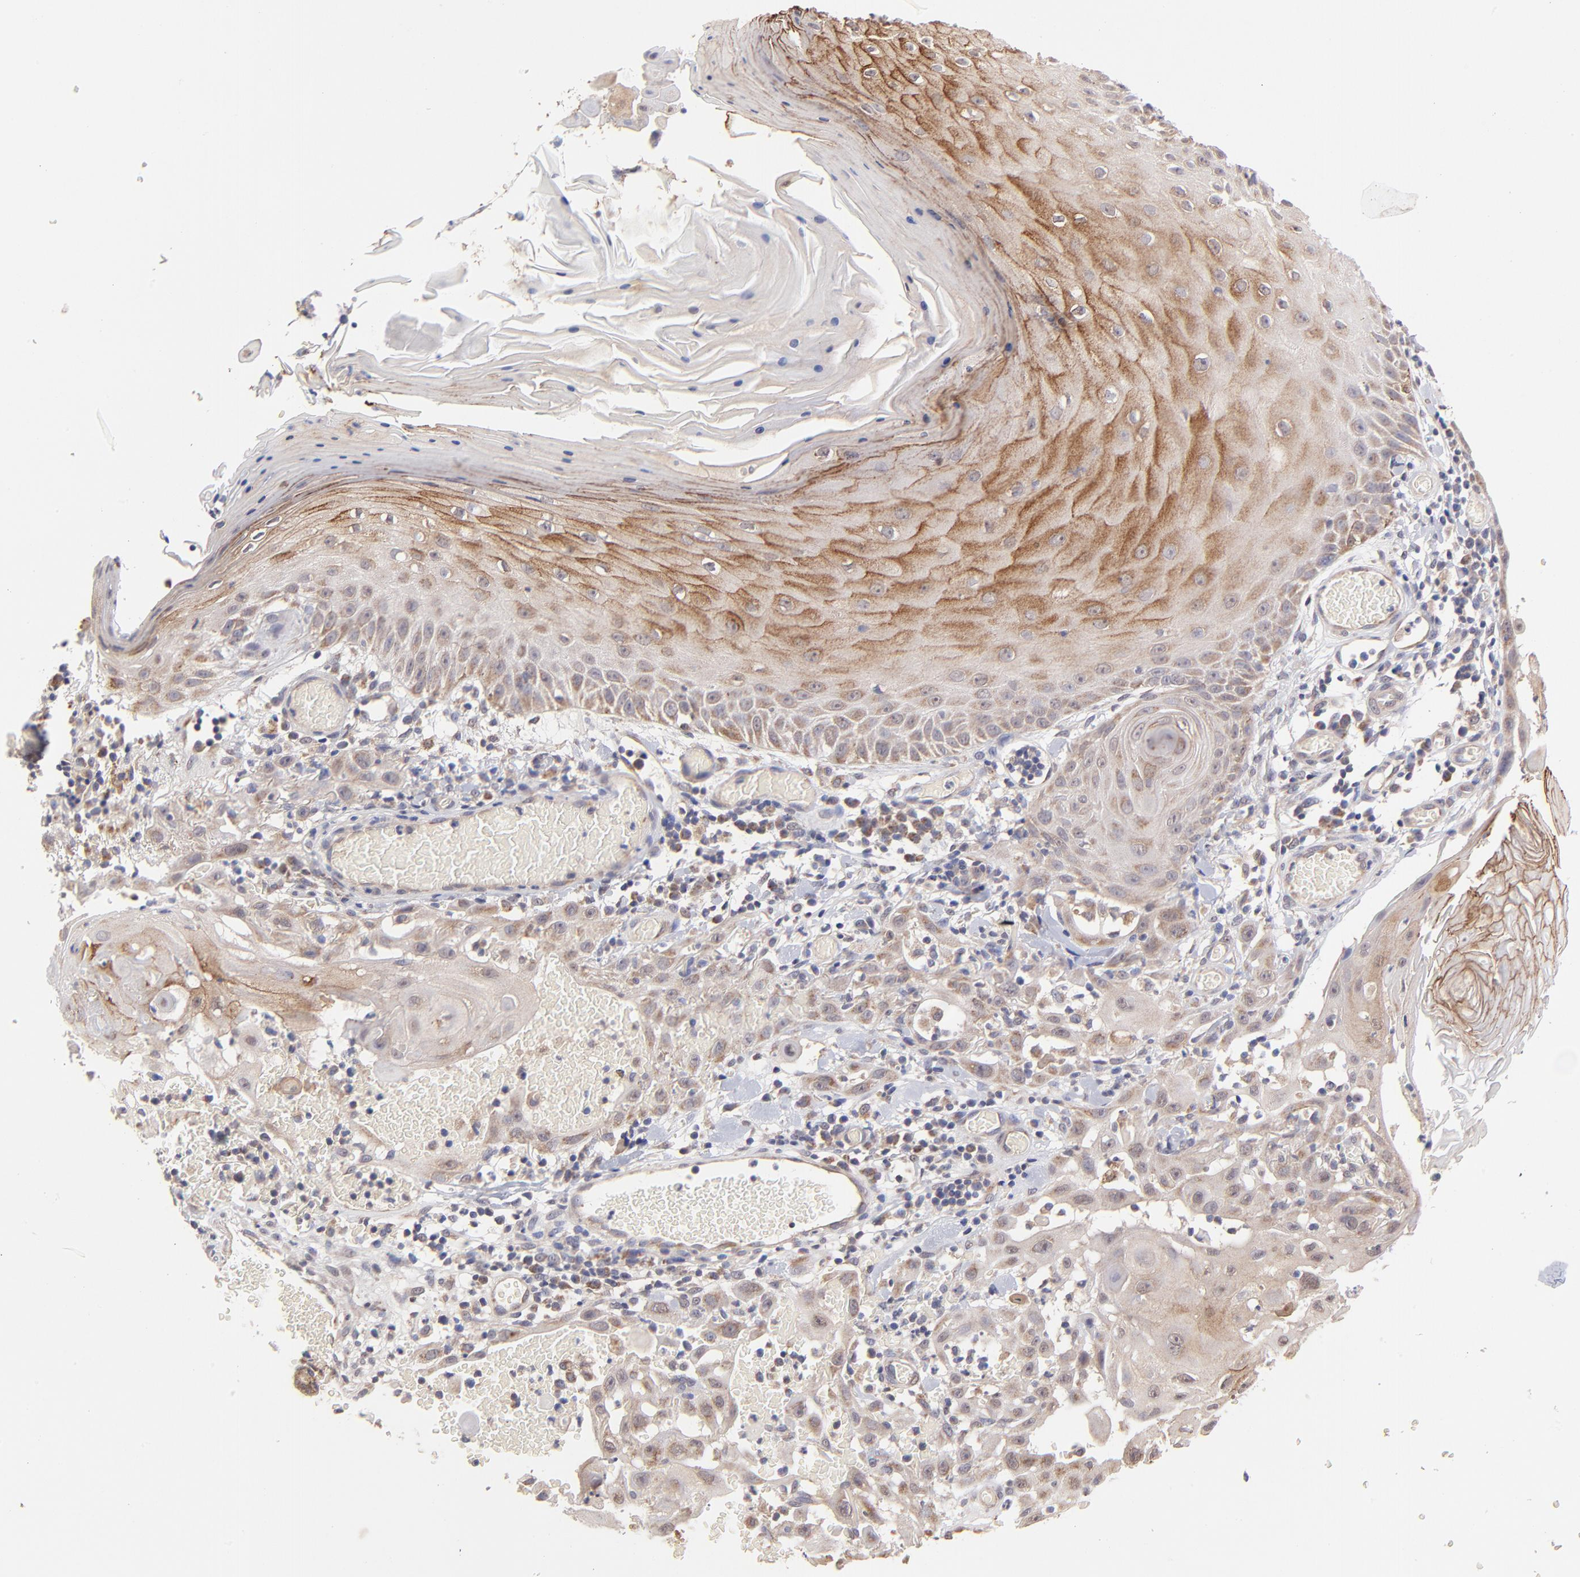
{"staining": {"intensity": "moderate", "quantity": ">75%", "location": "cytoplasmic/membranous"}, "tissue": "skin cancer", "cell_type": "Tumor cells", "image_type": "cancer", "snomed": [{"axis": "morphology", "description": "Squamous cell carcinoma, NOS"}, {"axis": "topography", "description": "Skin"}], "caption": "Skin cancer stained with a protein marker reveals moderate staining in tumor cells.", "gene": "UBE2H", "patient": {"sex": "male", "age": 24}}